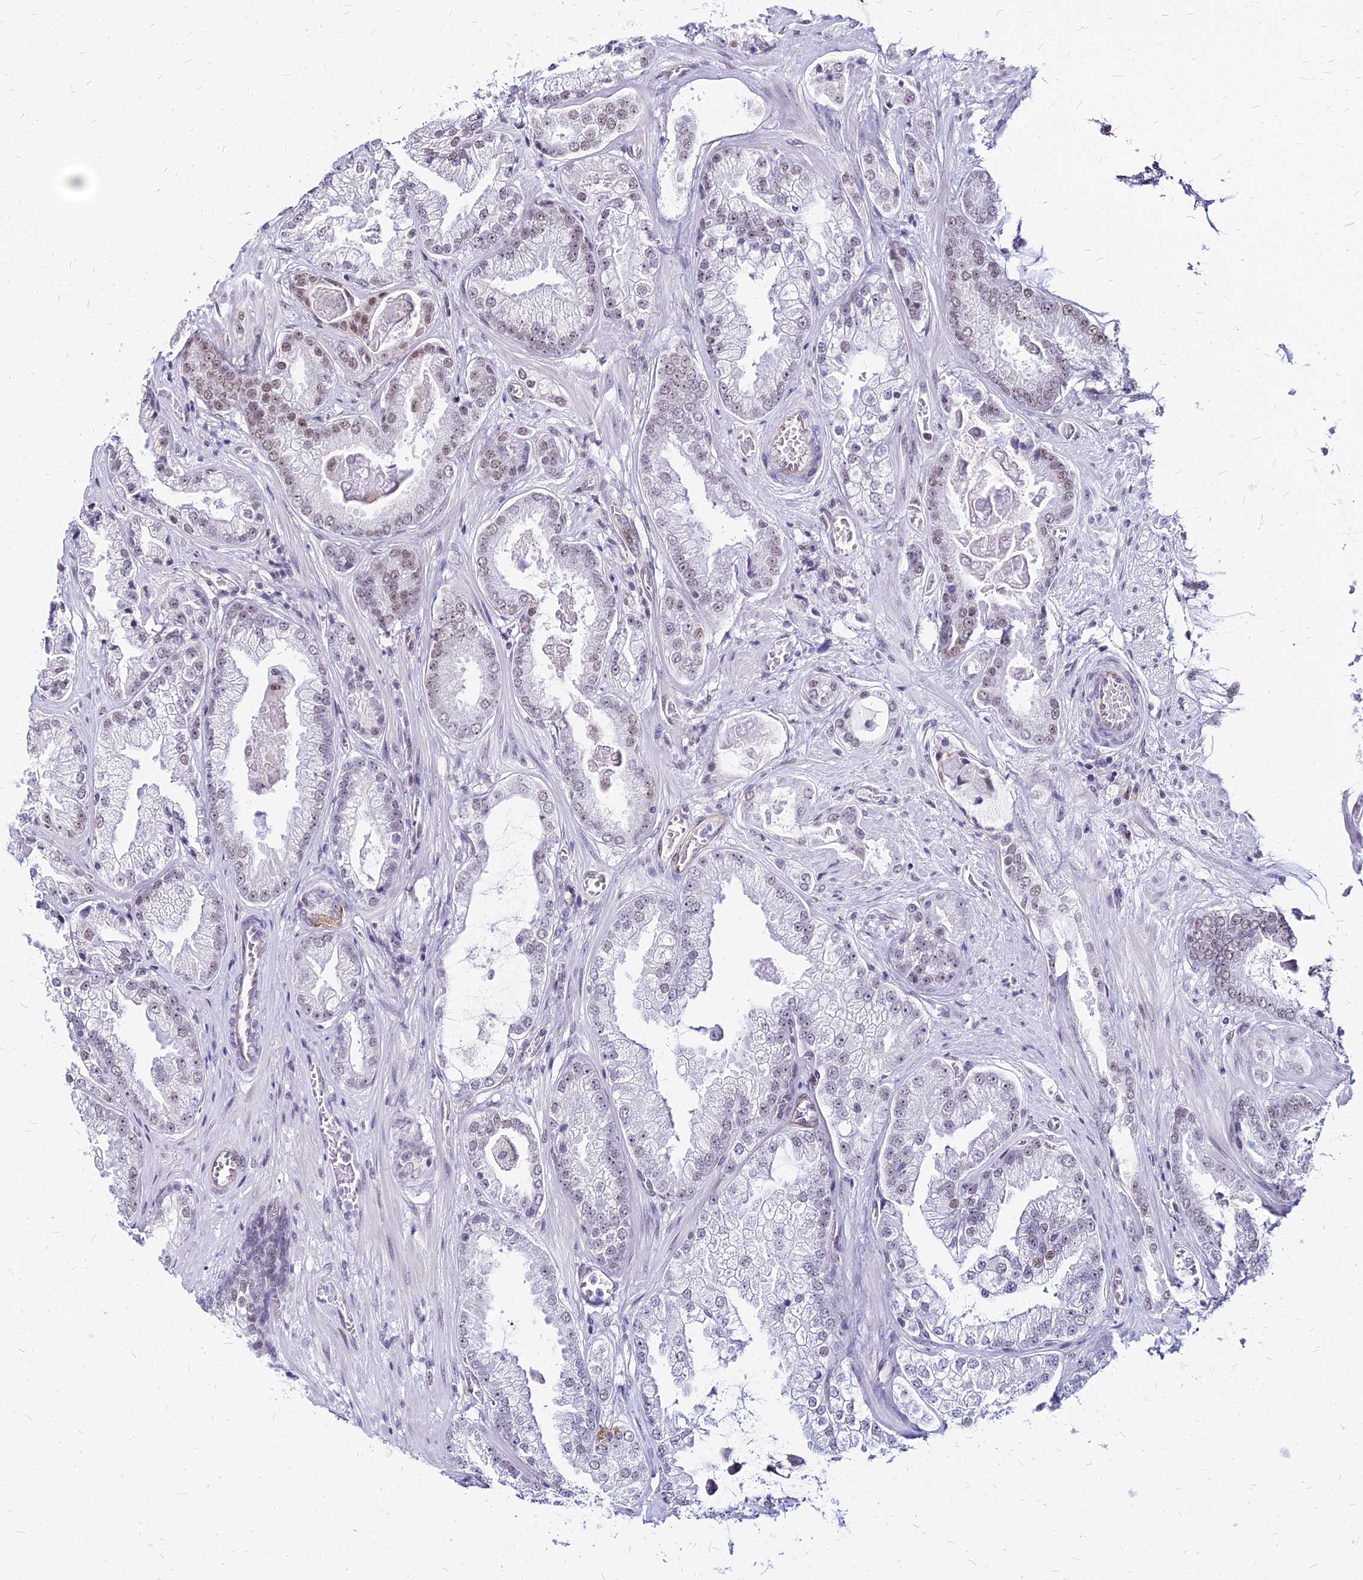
{"staining": {"intensity": "moderate", "quantity": "<25%", "location": "nuclear"}, "tissue": "prostate cancer", "cell_type": "Tumor cells", "image_type": "cancer", "snomed": [{"axis": "morphology", "description": "Adenocarcinoma, Low grade"}, {"axis": "topography", "description": "Prostate"}], "caption": "A brown stain shows moderate nuclear staining of a protein in prostate cancer (adenocarcinoma (low-grade)) tumor cells. (DAB = brown stain, brightfield microscopy at high magnification).", "gene": "FDX2", "patient": {"sex": "male", "age": 57}}